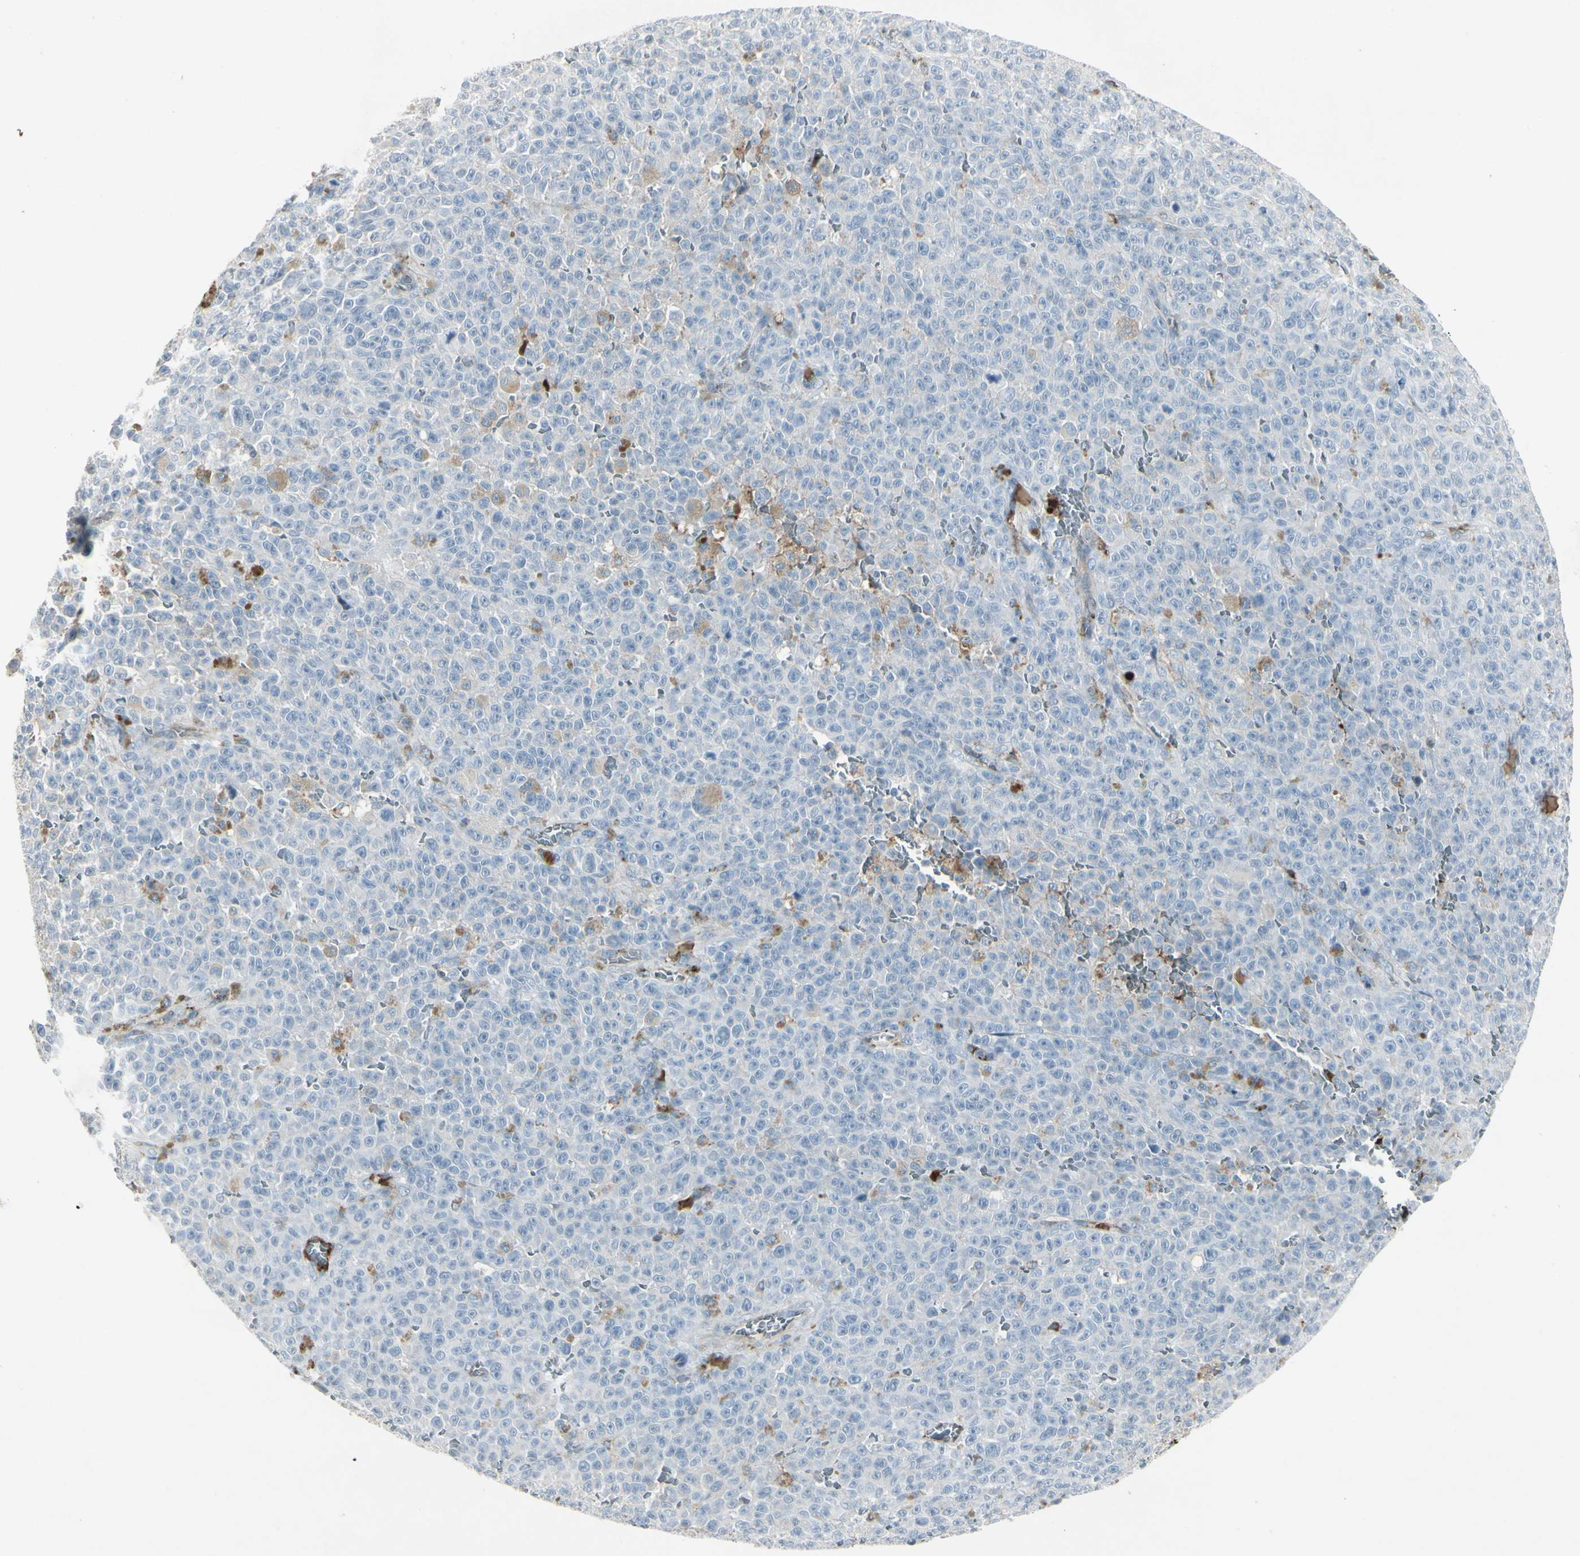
{"staining": {"intensity": "weak", "quantity": "<25%", "location": "cytoplasmic/membranous"}, "tissue": "melanoma", "cell_type": "Tumor cells", "image_type": "cancer", "snomed": [{"axis": "morphology", "description": "Malignant melanoma, NOS"}, {"axis": "topography", "description": "Skin"}], "caption": "Immunohistochemical staining of melanoma shows no significant positivity in tumor cells.", "gene": "IGHM", "patient": {"sex": "female", "age": 82}}